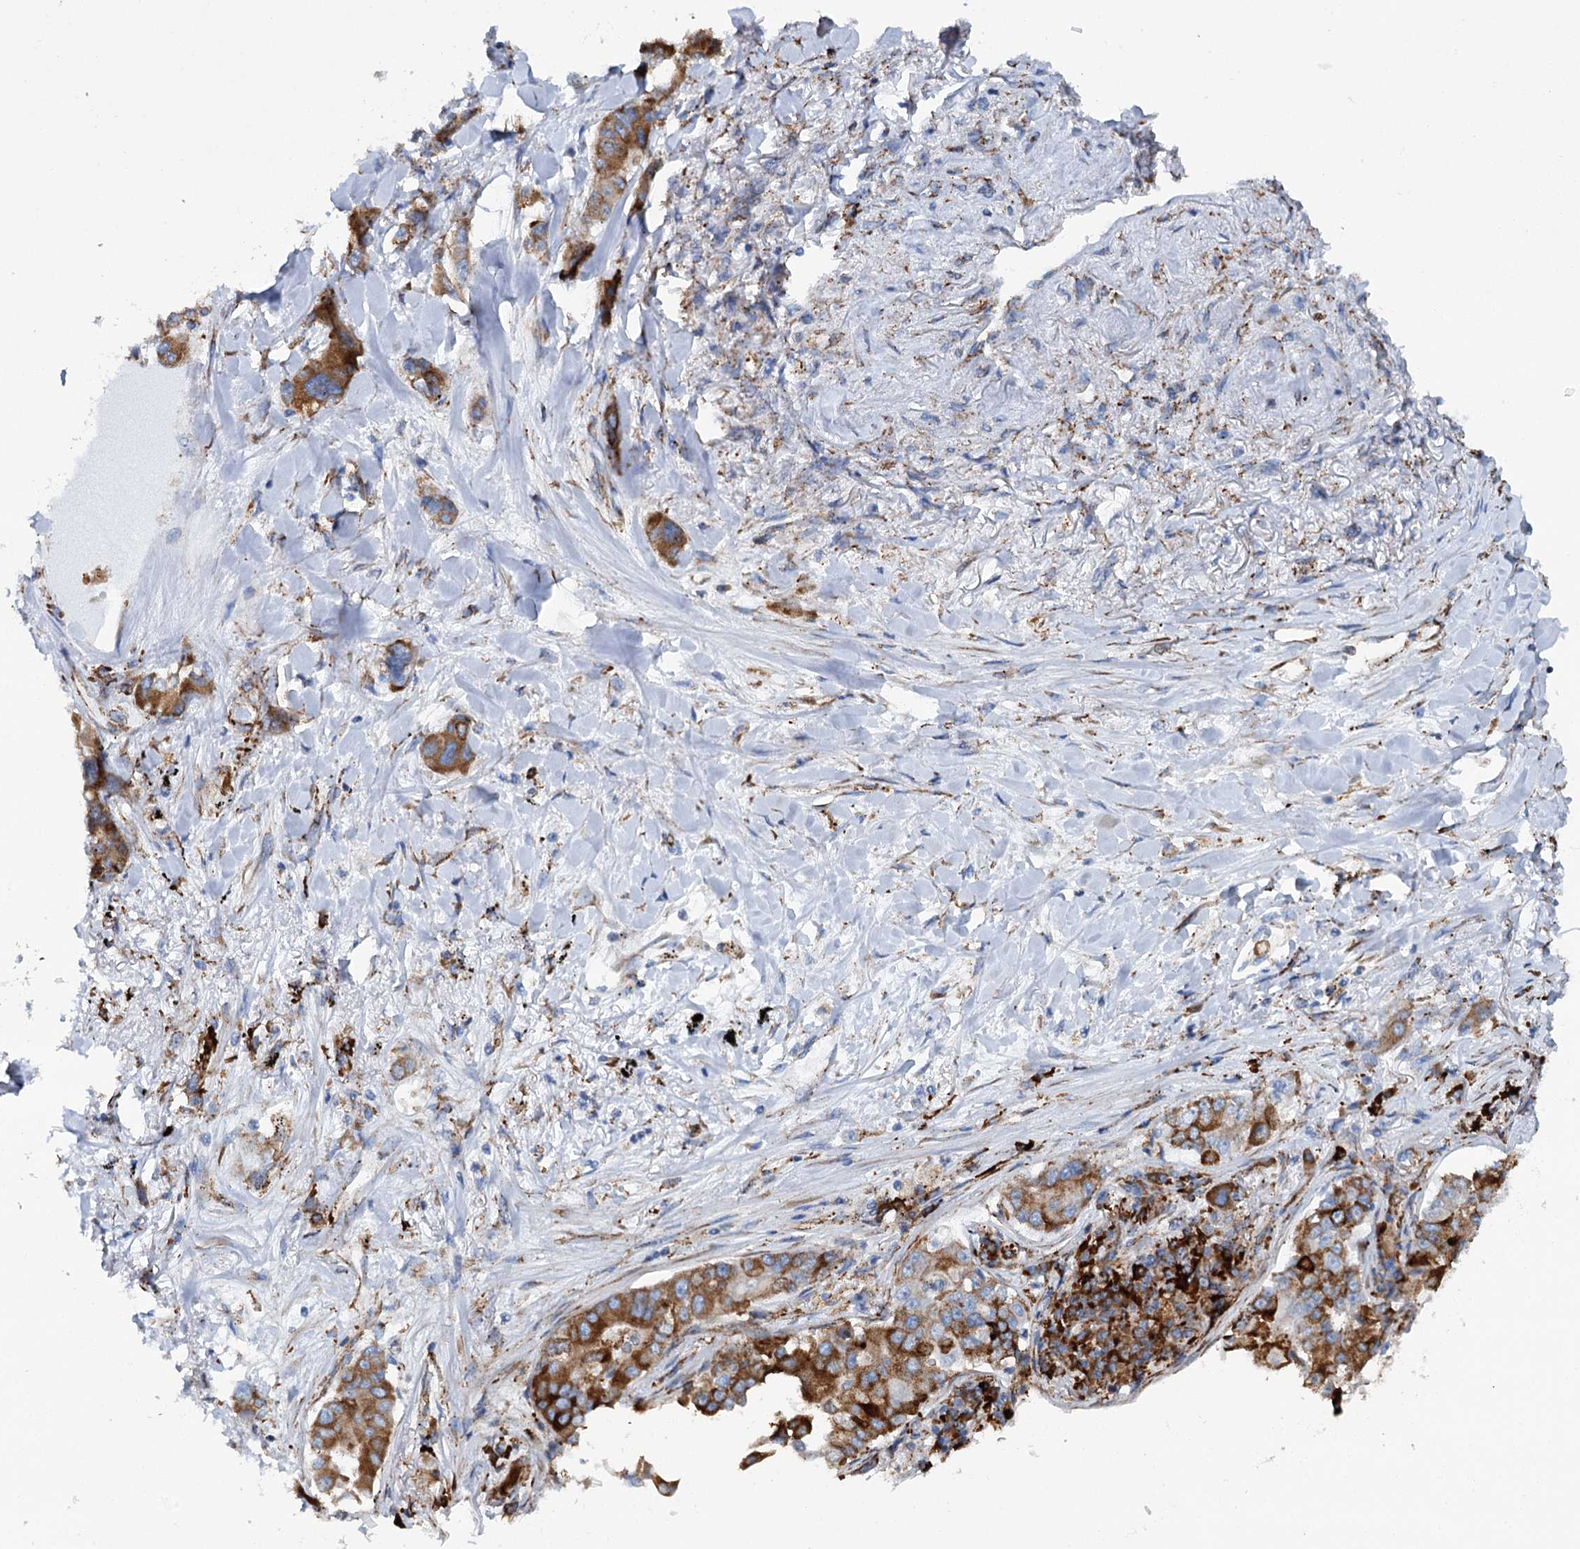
{"staining": {"intensity": "strong", "quantity": ">75%", "location": "cytoplasmic/membranous"}, "tissue": "lung cancer", "cell_type": "Tumor cells", "image_type": "cancer", "snomed": [{"axis": "morphology", "description": "Adenocarcinoma, NOS"}, {"axis": "topography", "description": "Lung"}], "caption": "Protein expression analysis of lung cancer displays strong cytoplasmic/membranous expression in approximately >75% of tumor cells.", "gene": "SHE", "patient": {"sex": "male", "age": 49}}